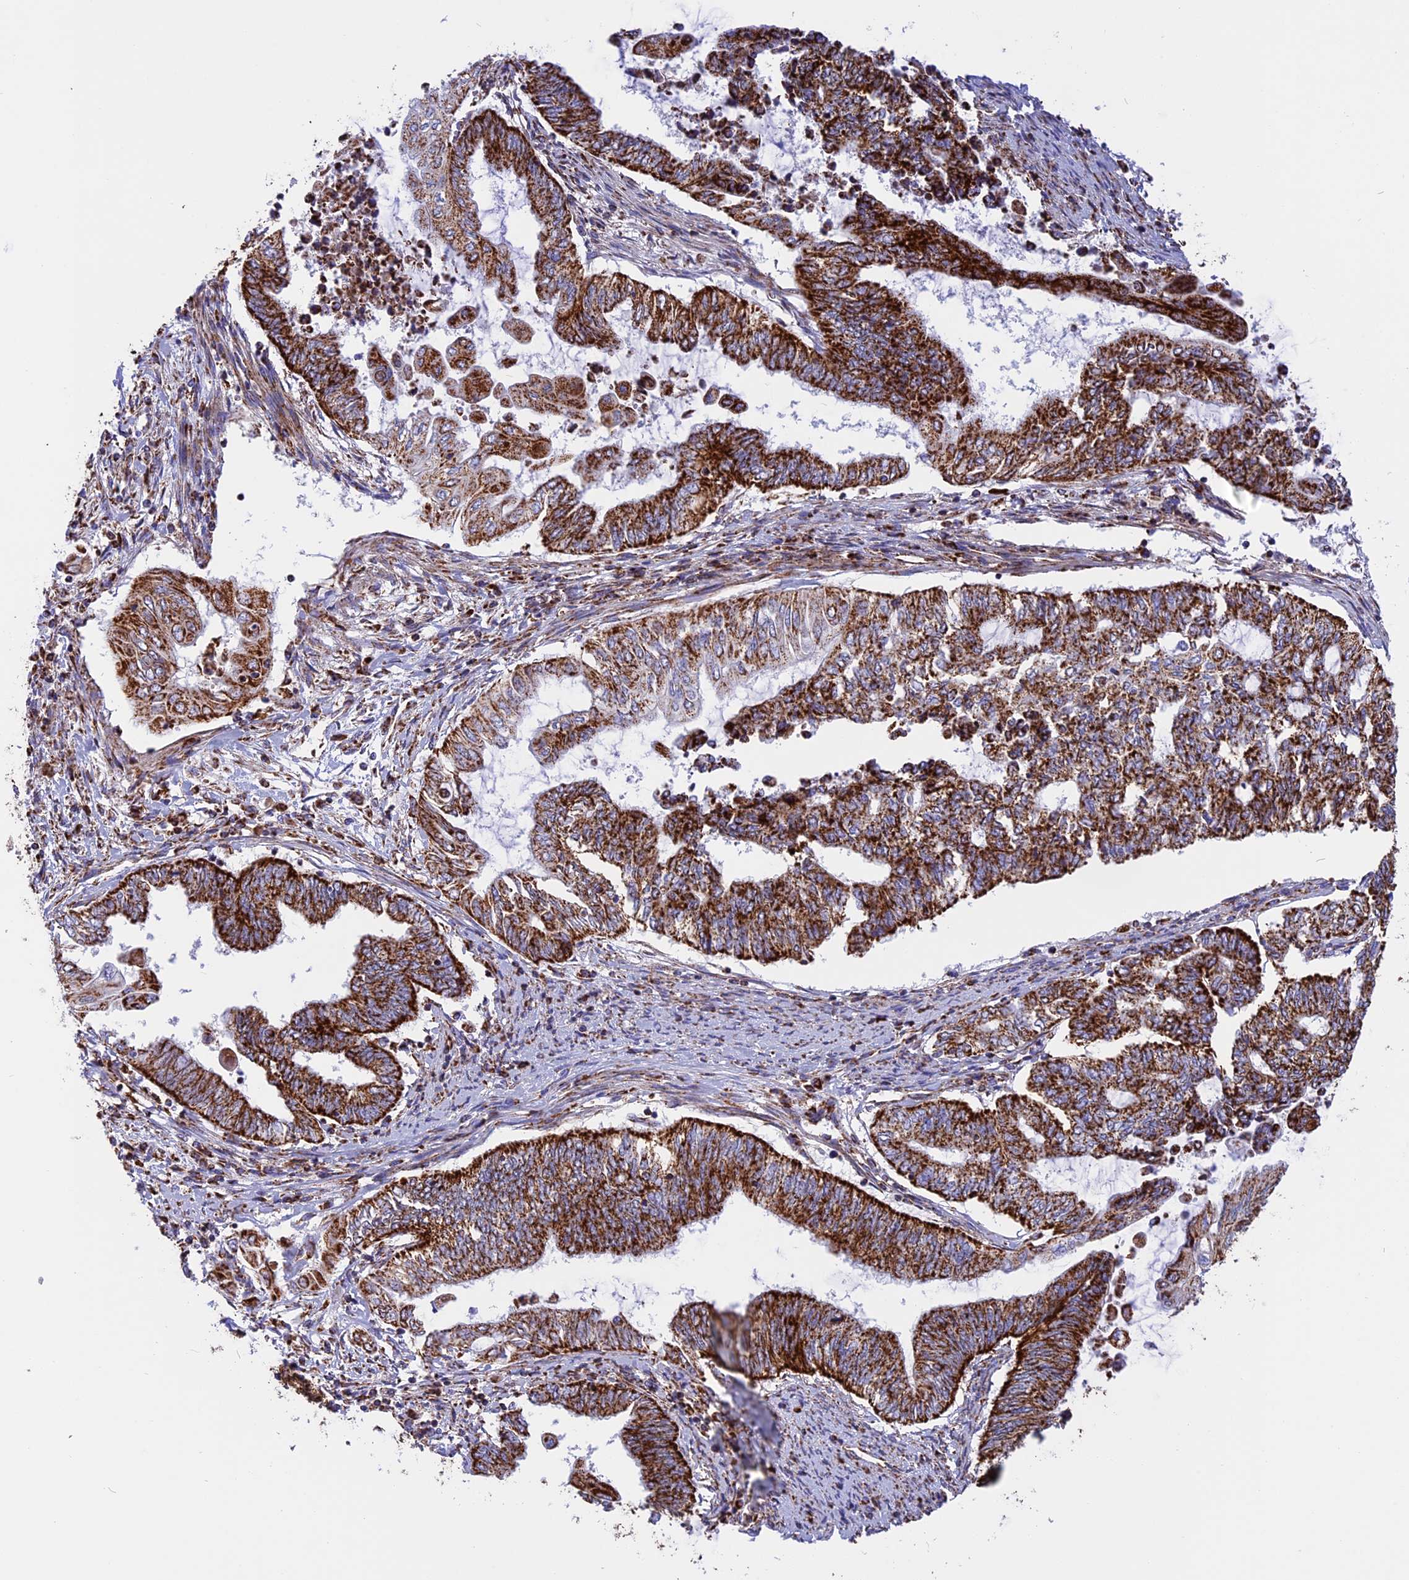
{"staining": {"intensity": "strong", "quantity": ">75%", "location": "cytoplasmic/membranous"}, "tissue": "endometrial cancer", "cell_type": "Tumor cells", "image_type": "cancer", "snomed": [{"axis": "morphology", "description": "Adenocarcinoma, NOS"}, {"axis": "topography", "description": "Uterus"}, {"axis": "topography", "description": "Endometrium"}], "caption": "Protein expression analysis of human endometrial adenocarcinoma reveals strong cytoplasmic/membranous expression in about >75% of tumor cells.", "gene": "UQCRB", "patient": {"sex": "female", "age": 70}}